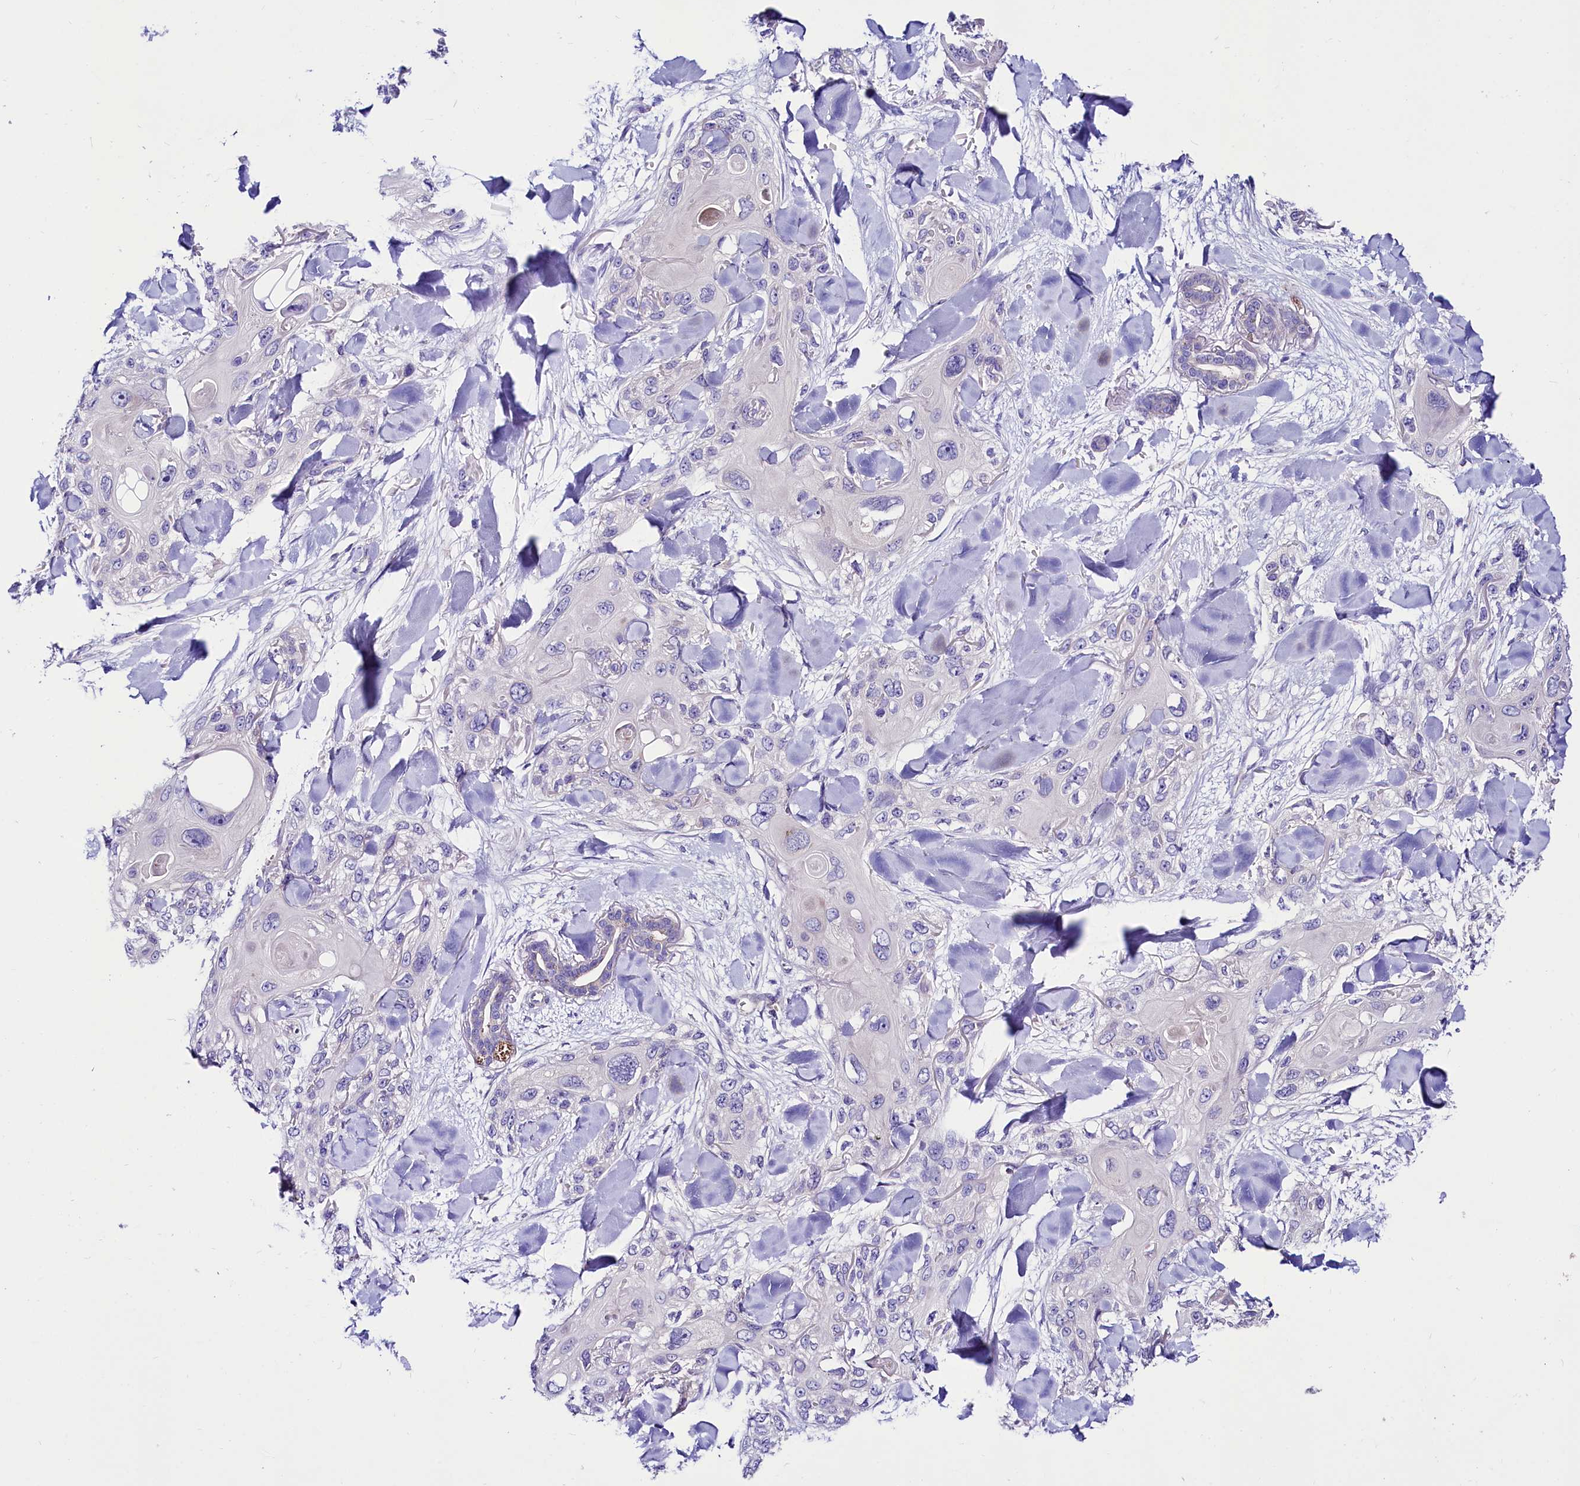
{"staining": {"intensity": "negative", "quantity": "none", "location": "none"}, "tissue": "skin cancer", "cell_type": "Tumor cells", "image_type": "cancer", "snomed": [{"axis": "morphology", "description": "Normal tissue, NOS"}, {"axis": "morphology", "description": "Squamous cell carcinoma, NOS"}, {"axis": "topography", "description": "Skin"}], "caption": "A photomicrograph of skin squamous cell carcinoma stained for a protein demonstrates no brown staining in tumor cells. (DAB IHC visualized using brightfield microscopy, high magnification).", "gene": "ABHD5", "patient": {"sex": "male", "age": 72}}